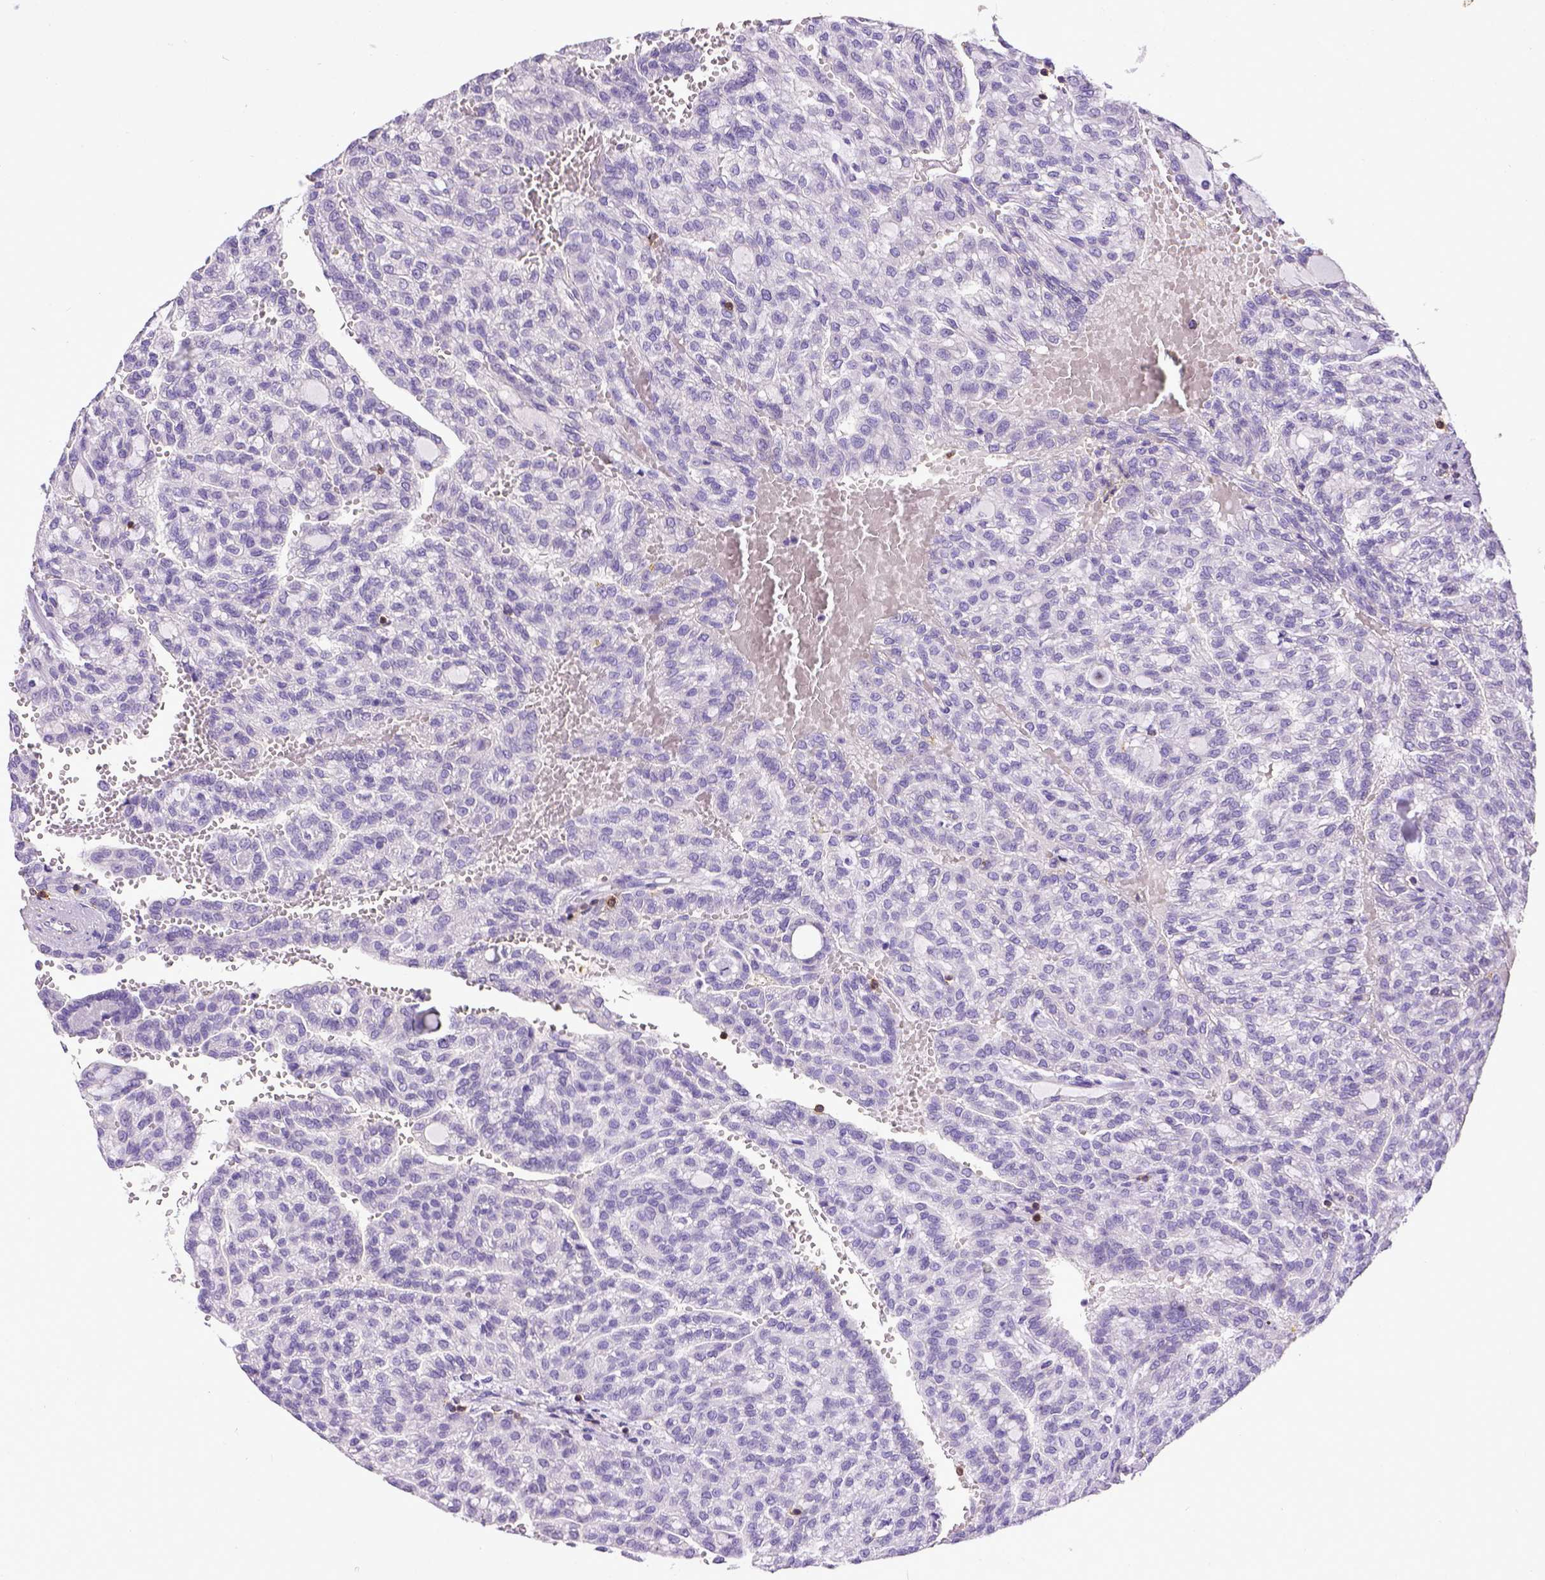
{"staining": {"intensity": "negative", "quantity": "none", "location": "none"}, "tissue": "renal cancer", "cell_type": "Tumor cells", "image_type": "cancer", "snomed": [{"axis": "morphology", "description": "Adenocarcinoma, NOS"}, {"axis": "topography", "description": "Kidney"}], "caption": "Image shows no protein positivity in tumor cells of renal cancer (adenocarcinoma) tissue.", "gene": "CD3E", "patient": {"sex": "male", "age": 63}}